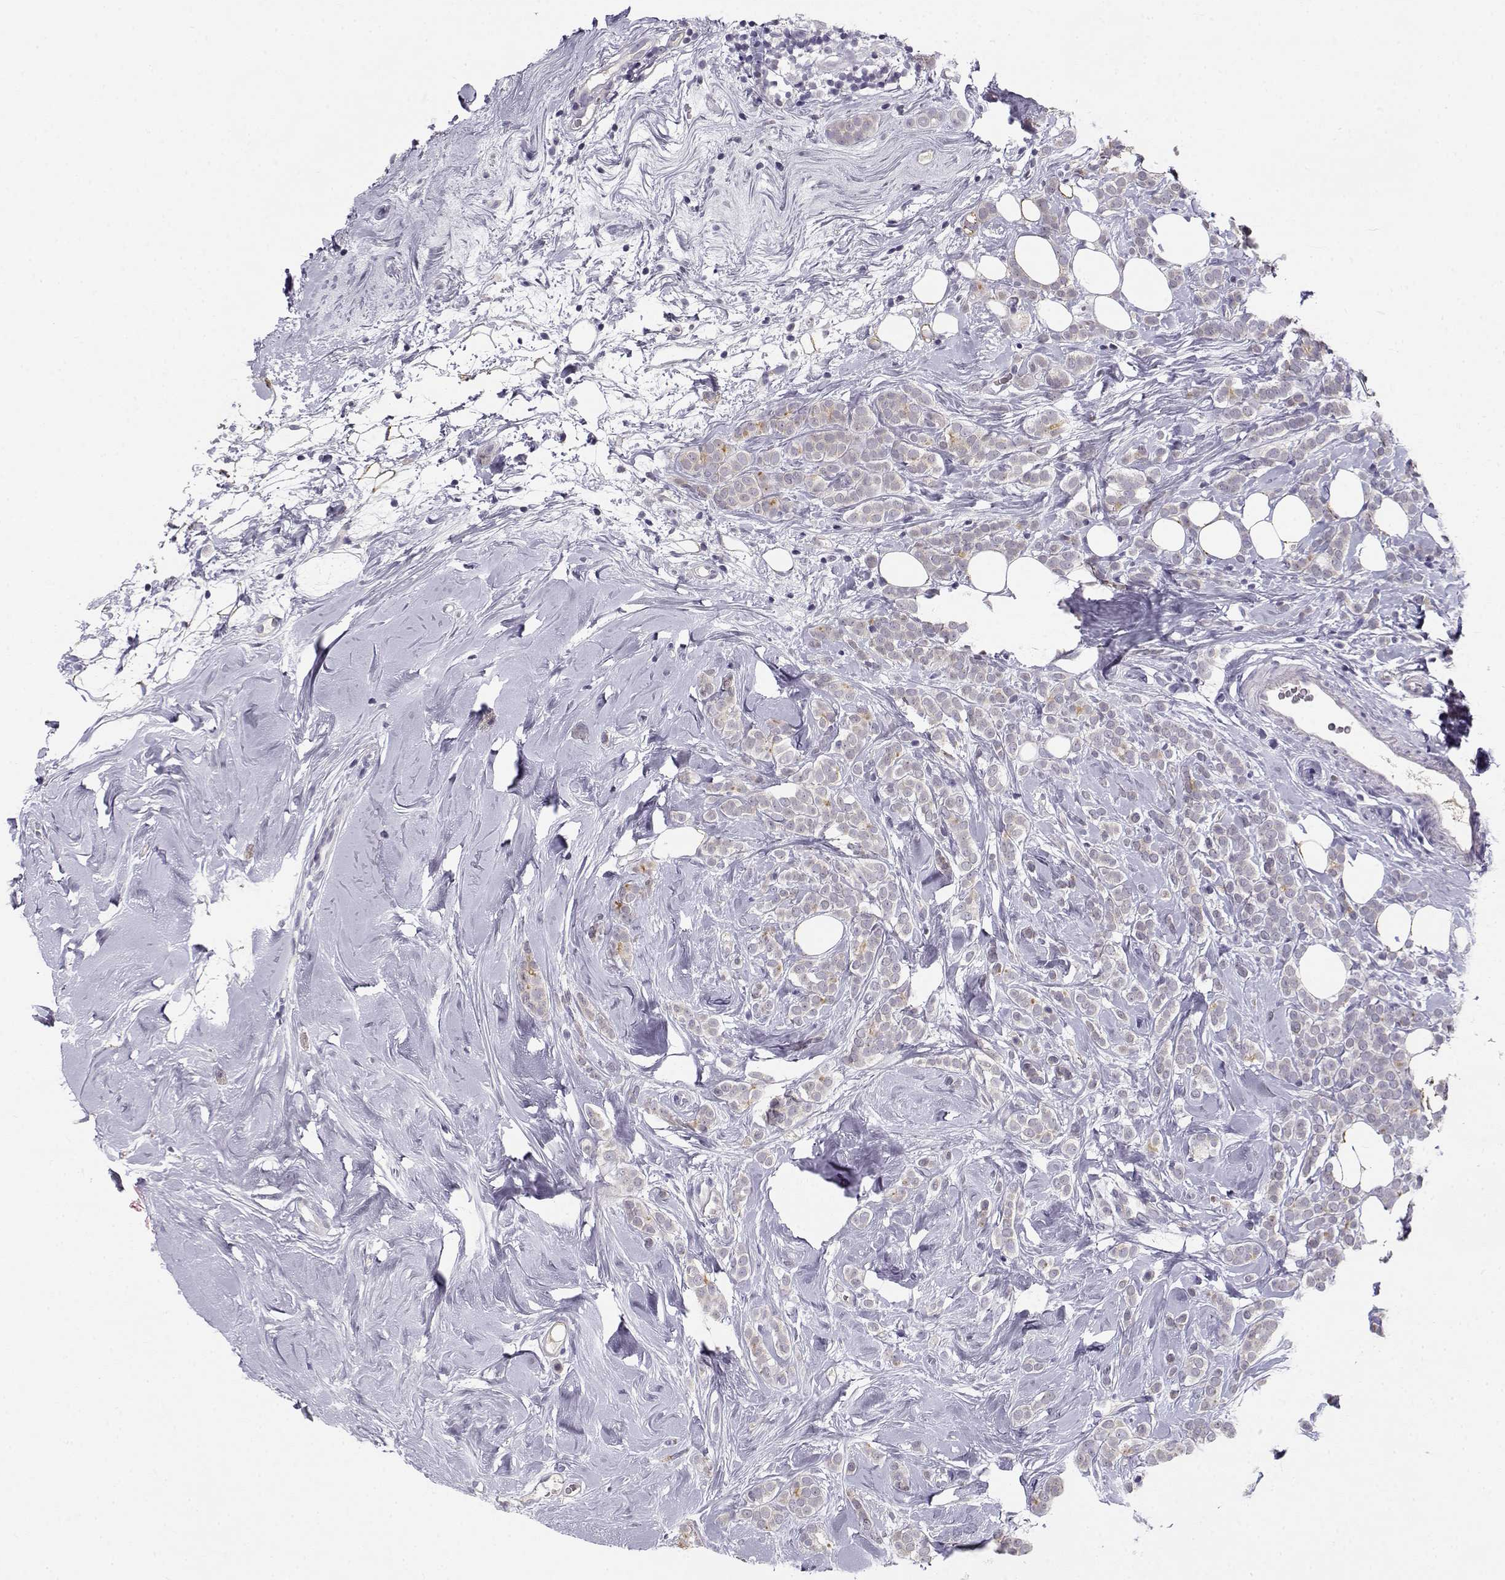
{"staining": {"intensity": "negative", "quantity": "none", "location": "none"}, "tissue": "breast cancer", "cell_type": "Tumor cells", "image_type": "cancer", "snomed": [{"axis": "morphology", "description": "Lobular carcinoma"}, {"axis": "topography", "description": "Breast"}], "caption": "Immunohistochemistry image of neoplastic tissue: breast cancer (lobular carcinoma) stained with DAB (3,3'-diaminobenzidine) shows no significant protein expression in tumor cells.", "gene": "DDX25", "patient": {"sex": "female", "age": 49}}